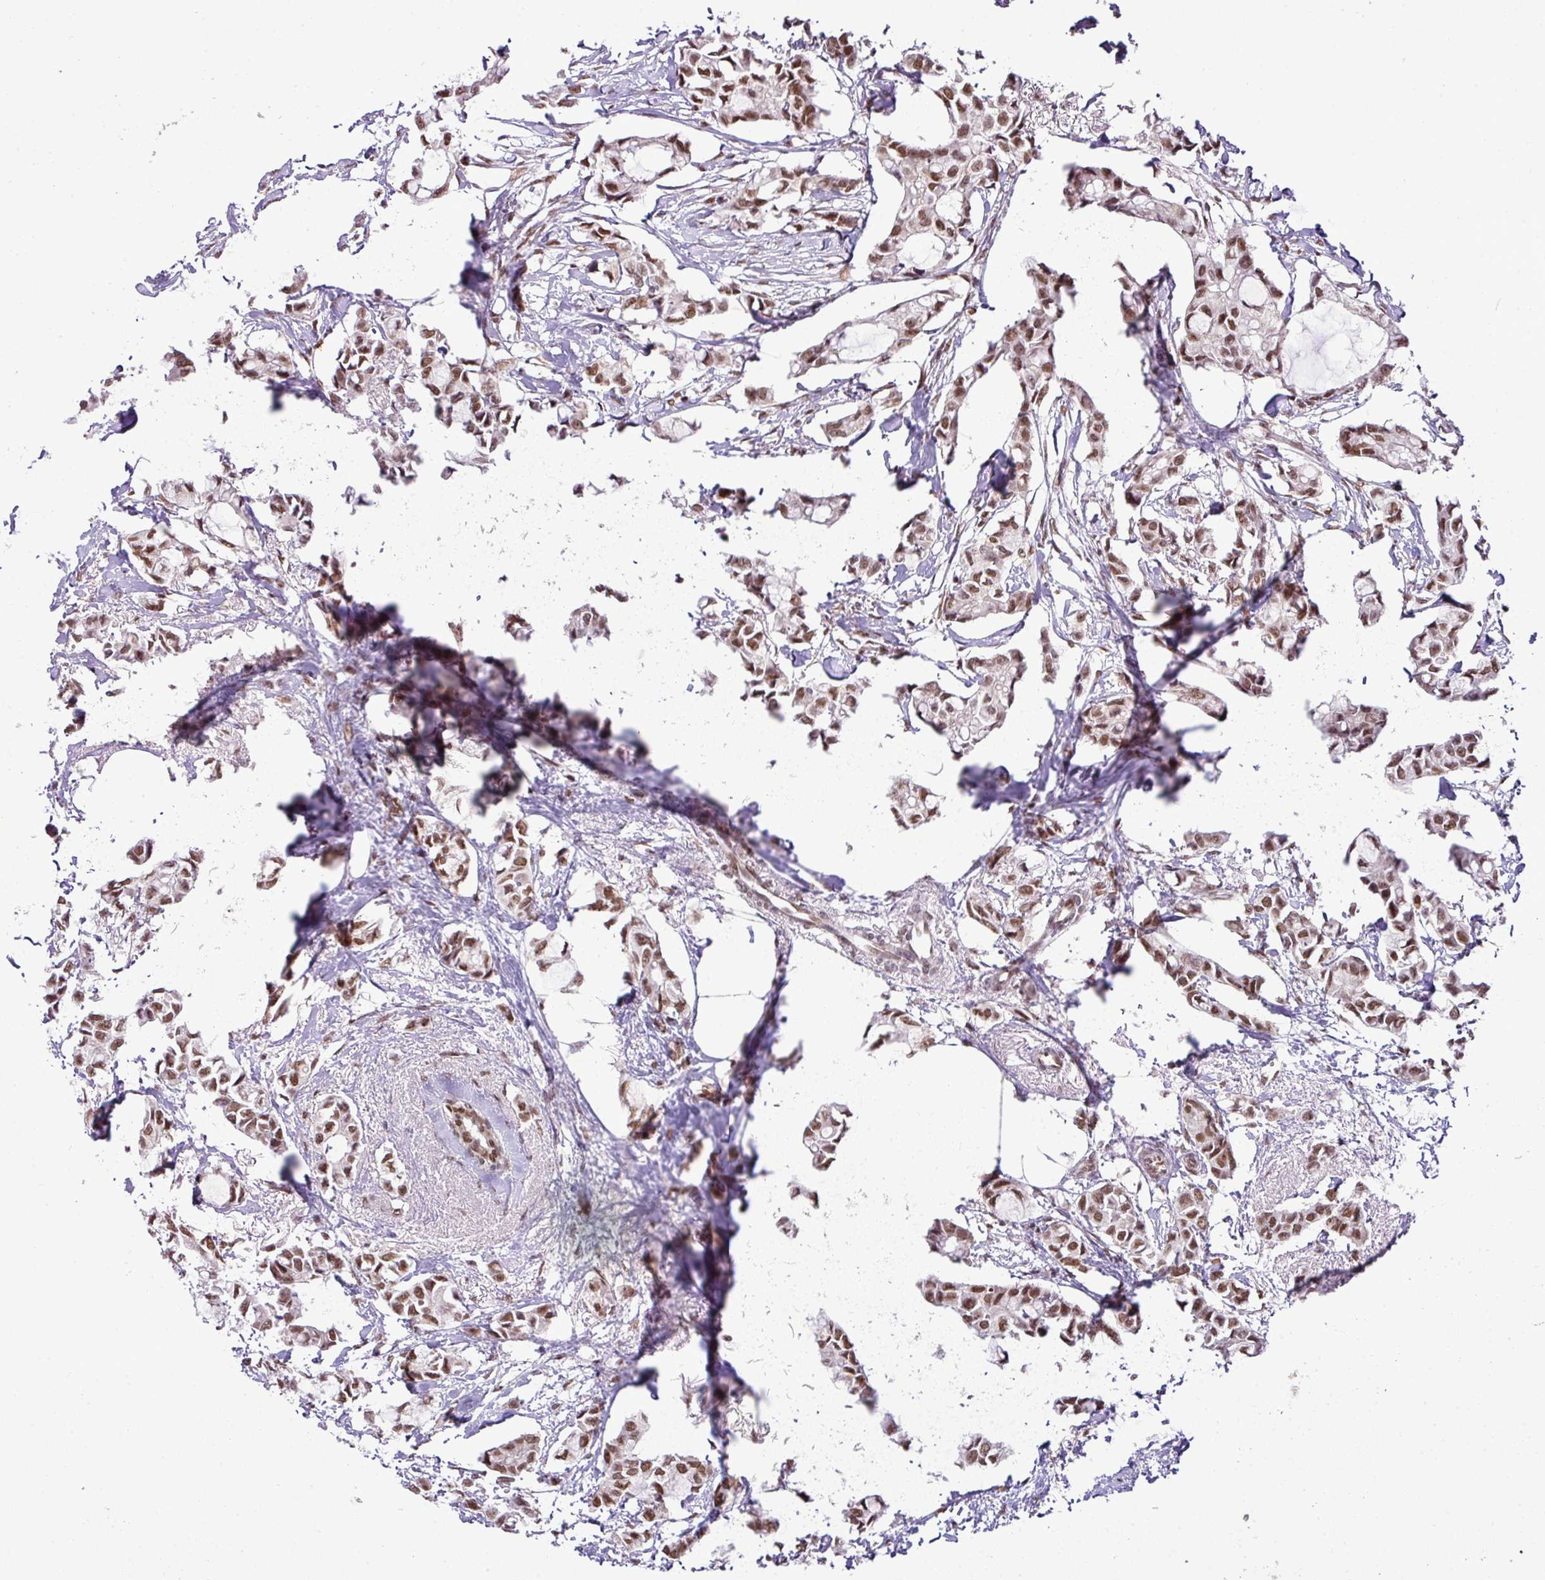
{"staining": {"intensity": "moderate", "quantity": ">75%", "location": "nuclear"}, "tissue": "breast cancer", "cell_type": "Tumor cells", "image_type": "cancer", "snomed": [{"axis": "morphology", "description": "Duct carcinoma"}, {"axis": "topography", "description": "Breast"}], "caption": "The micrograph demonstrates a brown stain indicating the presence of a protein in the nuclear of tumor cells in intraductal carcinoma (breast).", "gene": "PGAP4", "patient": {"sex": "female", "age": 73}}